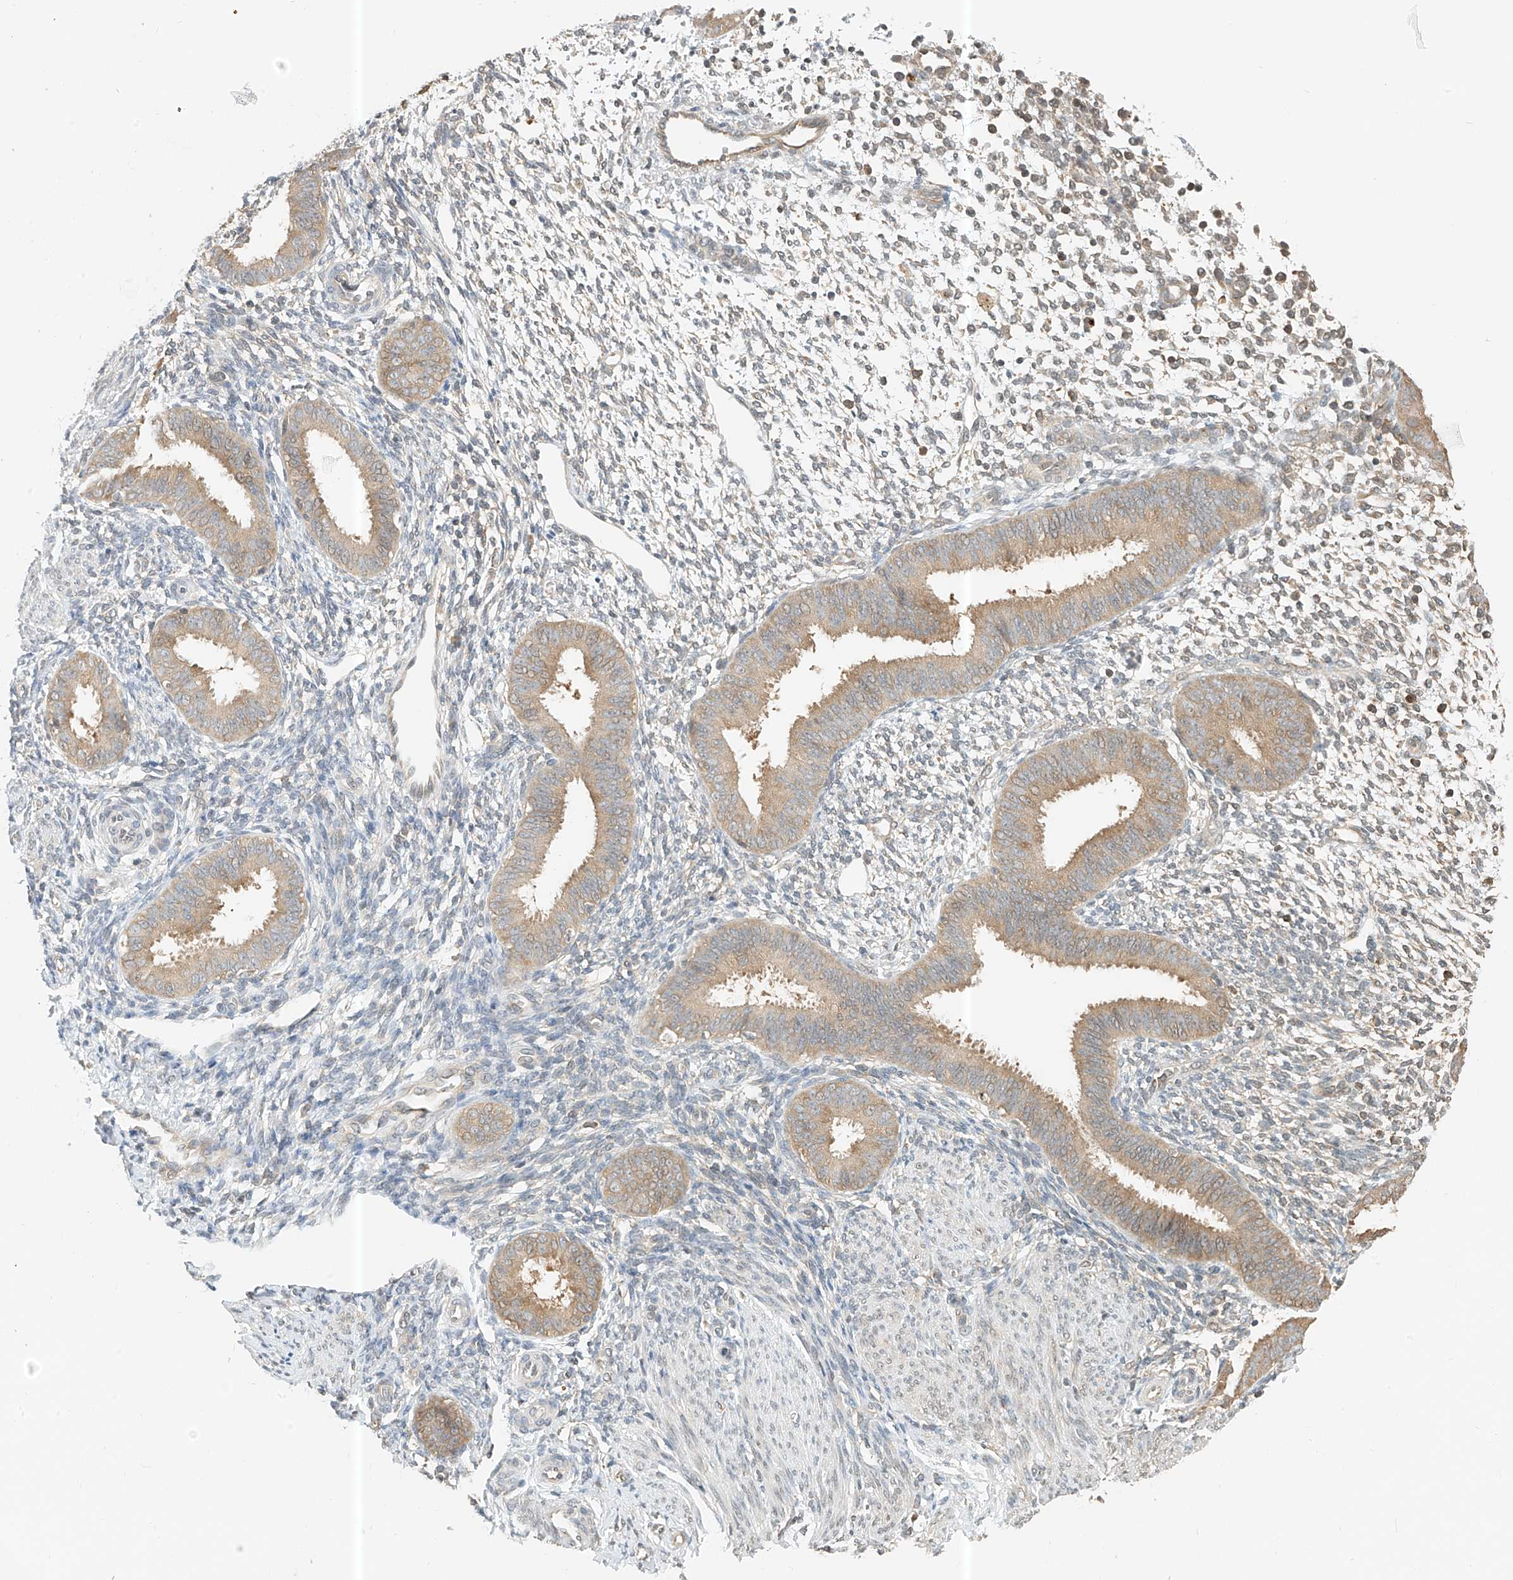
{"staining": {"intensity": "weak", "quantity": "<25%", "location": "cytoplasmic/membranous"}, "tissue": "endometrium", "cell_type": "Cells in endometrial stroma", "image_type": "normal", "snomed": [{"axis": "morphology", "description": "Normal tissue, NOS"}, {"axis": "topography", "description": "Uterus"}, {"axis": "topography", "description": "Endometrium"}], "caption": "The histopathology image exhibits no staining of cells in endometrial stroma in benign endometrium.", "gene": "PPA2", "patient": {"sex": "female", "age": 48}}